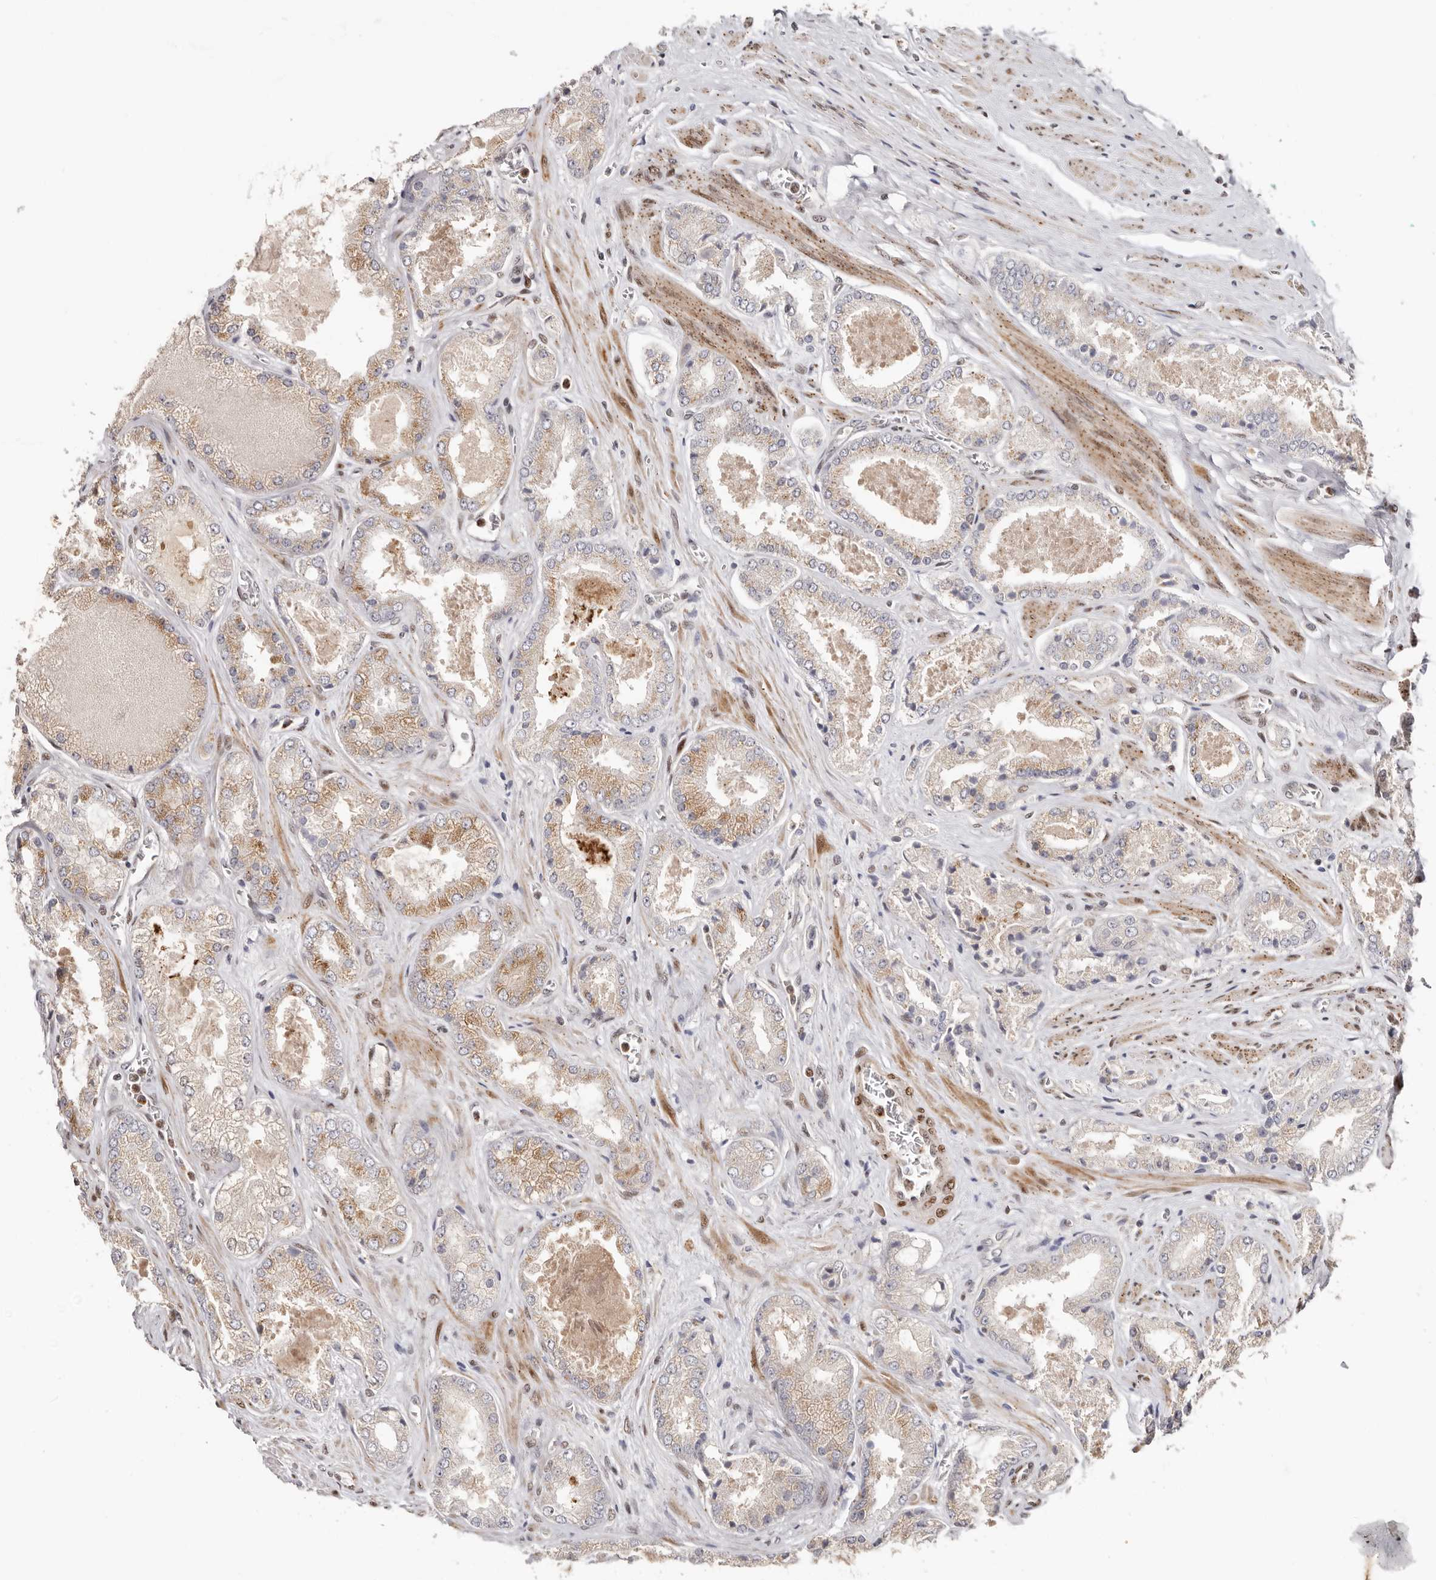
{"staining": {"intensity": "weak", "quantity": "25%-75%", "location": "cytoplasmic/membranous"}, "tissue": "prostate cancer", "cell_type": "Tumor cells", "image_type": "cancer", "snomed": [{"axis": "morphology", "description": "Adenocarcinoma, High grade"}, {"axis": "topography", "description": "Prostate"}], "caption": "A histopathology image of human adenocarcinoma (high-grade) (prostate) stained for a protein shows weak cytoplasmic/membranous brown staining in tumor cells.", "gene": "SMAD7", "patient": {"sex": "male", "age": 58}}